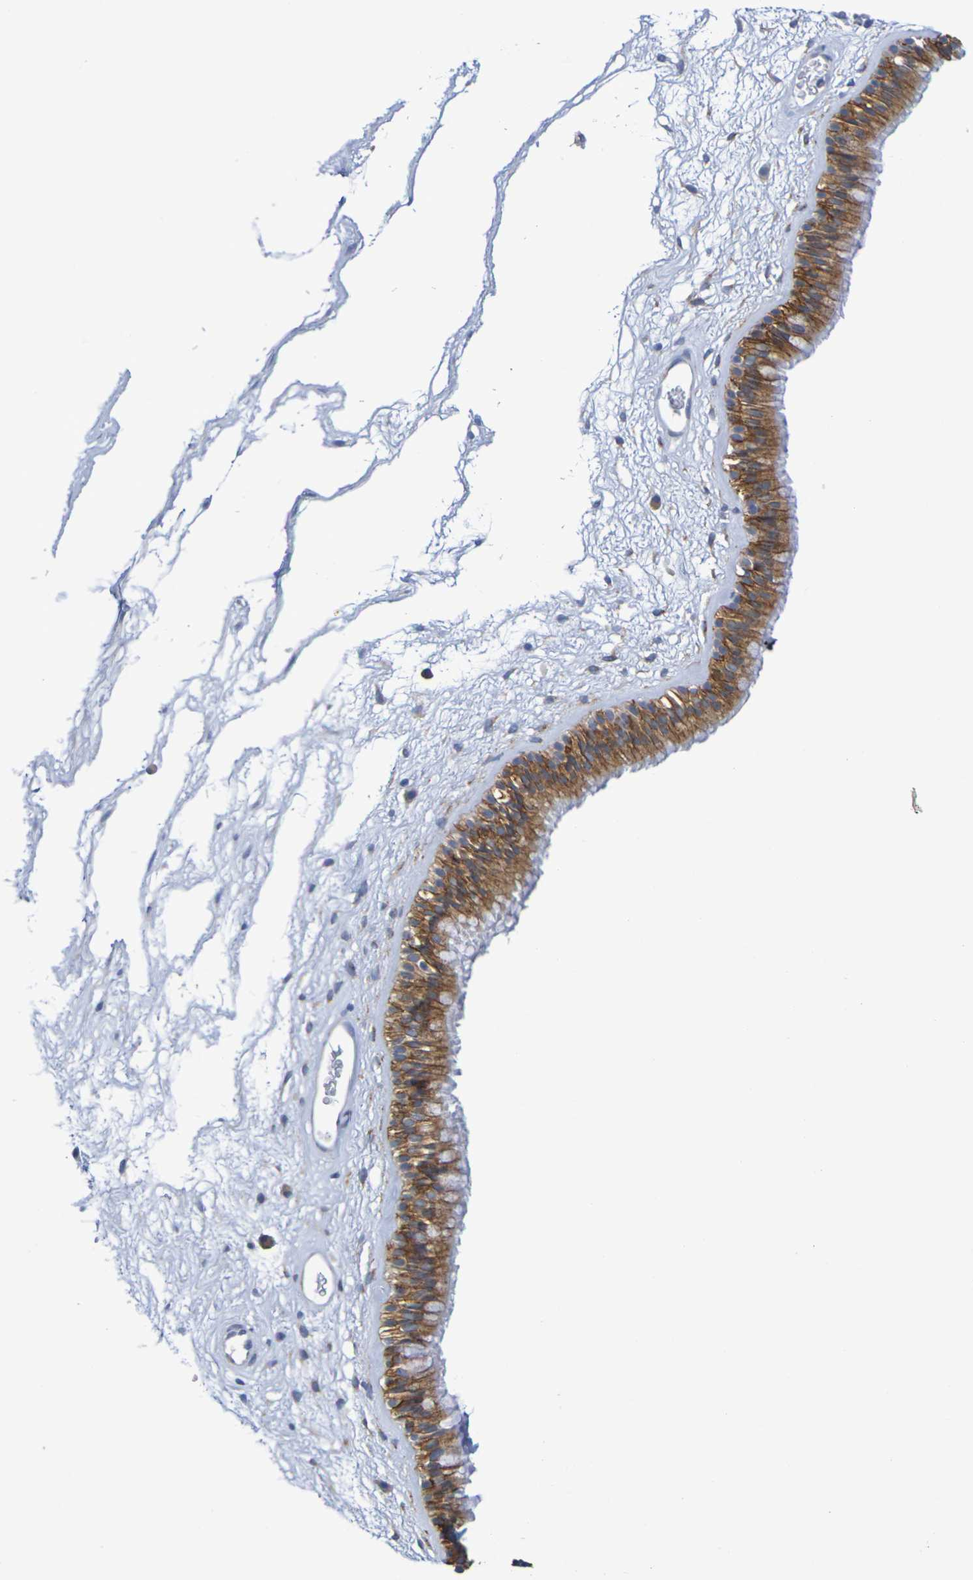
{"staining": {"intensity": "moderate", "quantity": ">75%", "location": "cytoplasmic/membranous"}, "tissue": "nasopharynx", "cell_type": "Respiratory epithelial cells", "image_type": "normal", "snomed": [{"axis": "morphology", "description": "Normal tissue, NOS"}, {"axis": "morphology", "description": "Inflammation, NOS"}, {"axis": "topography", "description": "Nasopharynx"}], "caption": "Immunohistochemical staining of normal nasopharynx displays moderate cytoplasmic/membranous protein staining in about >75% of respiratory epithelial cells.", "gene": "SDC4", "patient": {"sex": "male", "age": 48}}